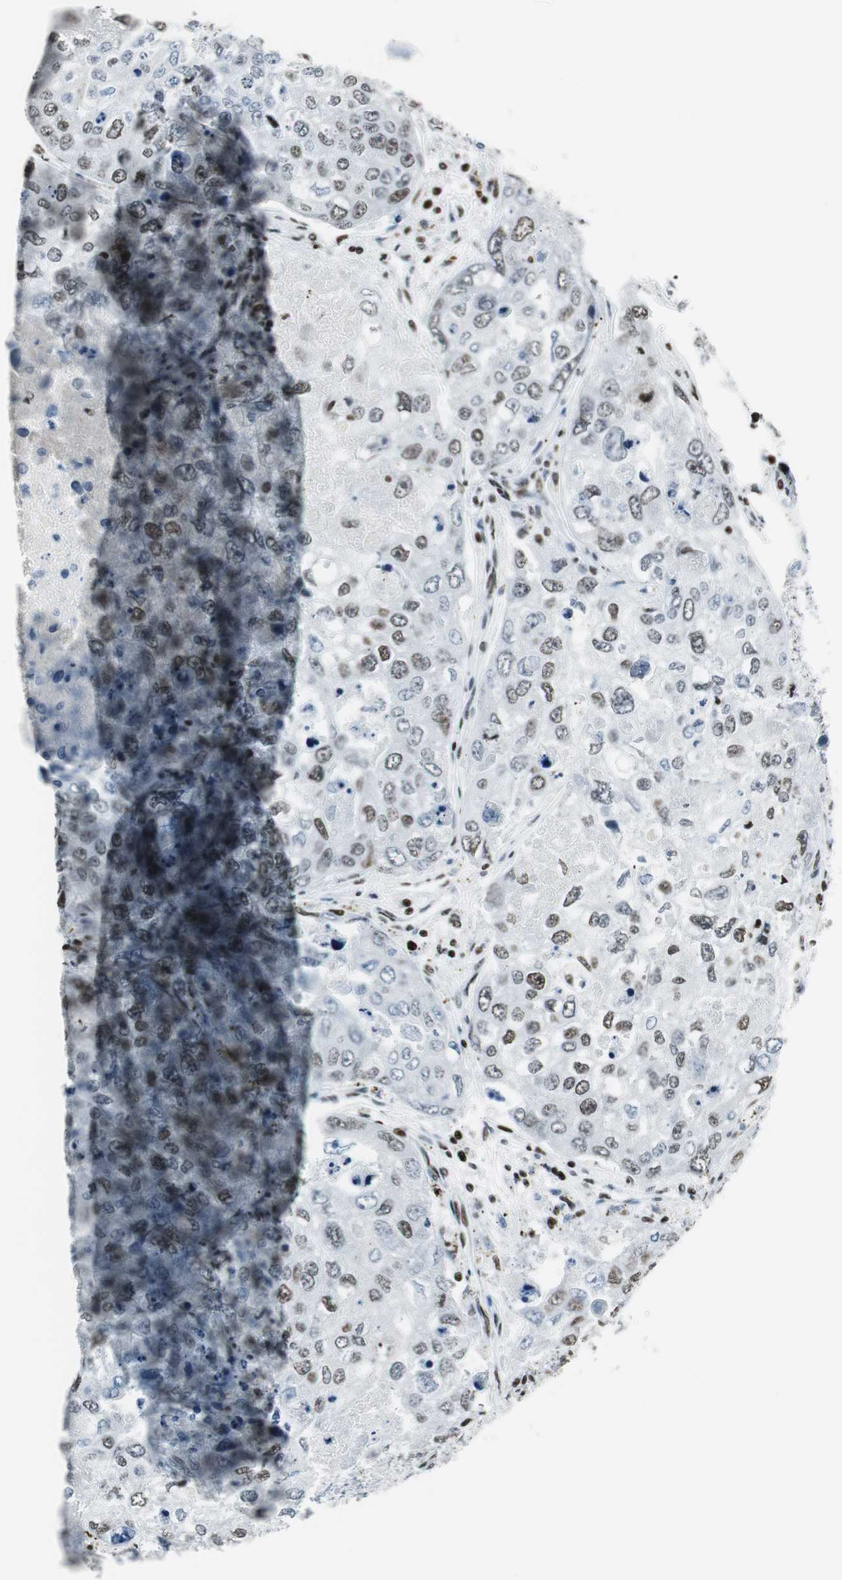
{"staining": {"intensity": "weak", "quantity": "<25%", "location": "nuclear"}, "tissue": "urothelial cancer", "cell_type": "Tumor cells", "image_type": "cancer", "snomed": [{"axis": "morphology", "description": "Urothelial carcinoma, High grade"}, {"axis": "topography", "description": "Lymph node"}, {"axis": "topography", "description": "Urinary bladder"}], "caption": "Urothelial cancer was stained to show a protein in brown. There is no significant positivity in tumor cells.", "gene": "RBBP4", "patient": {"sex": "male", "age": 51}}